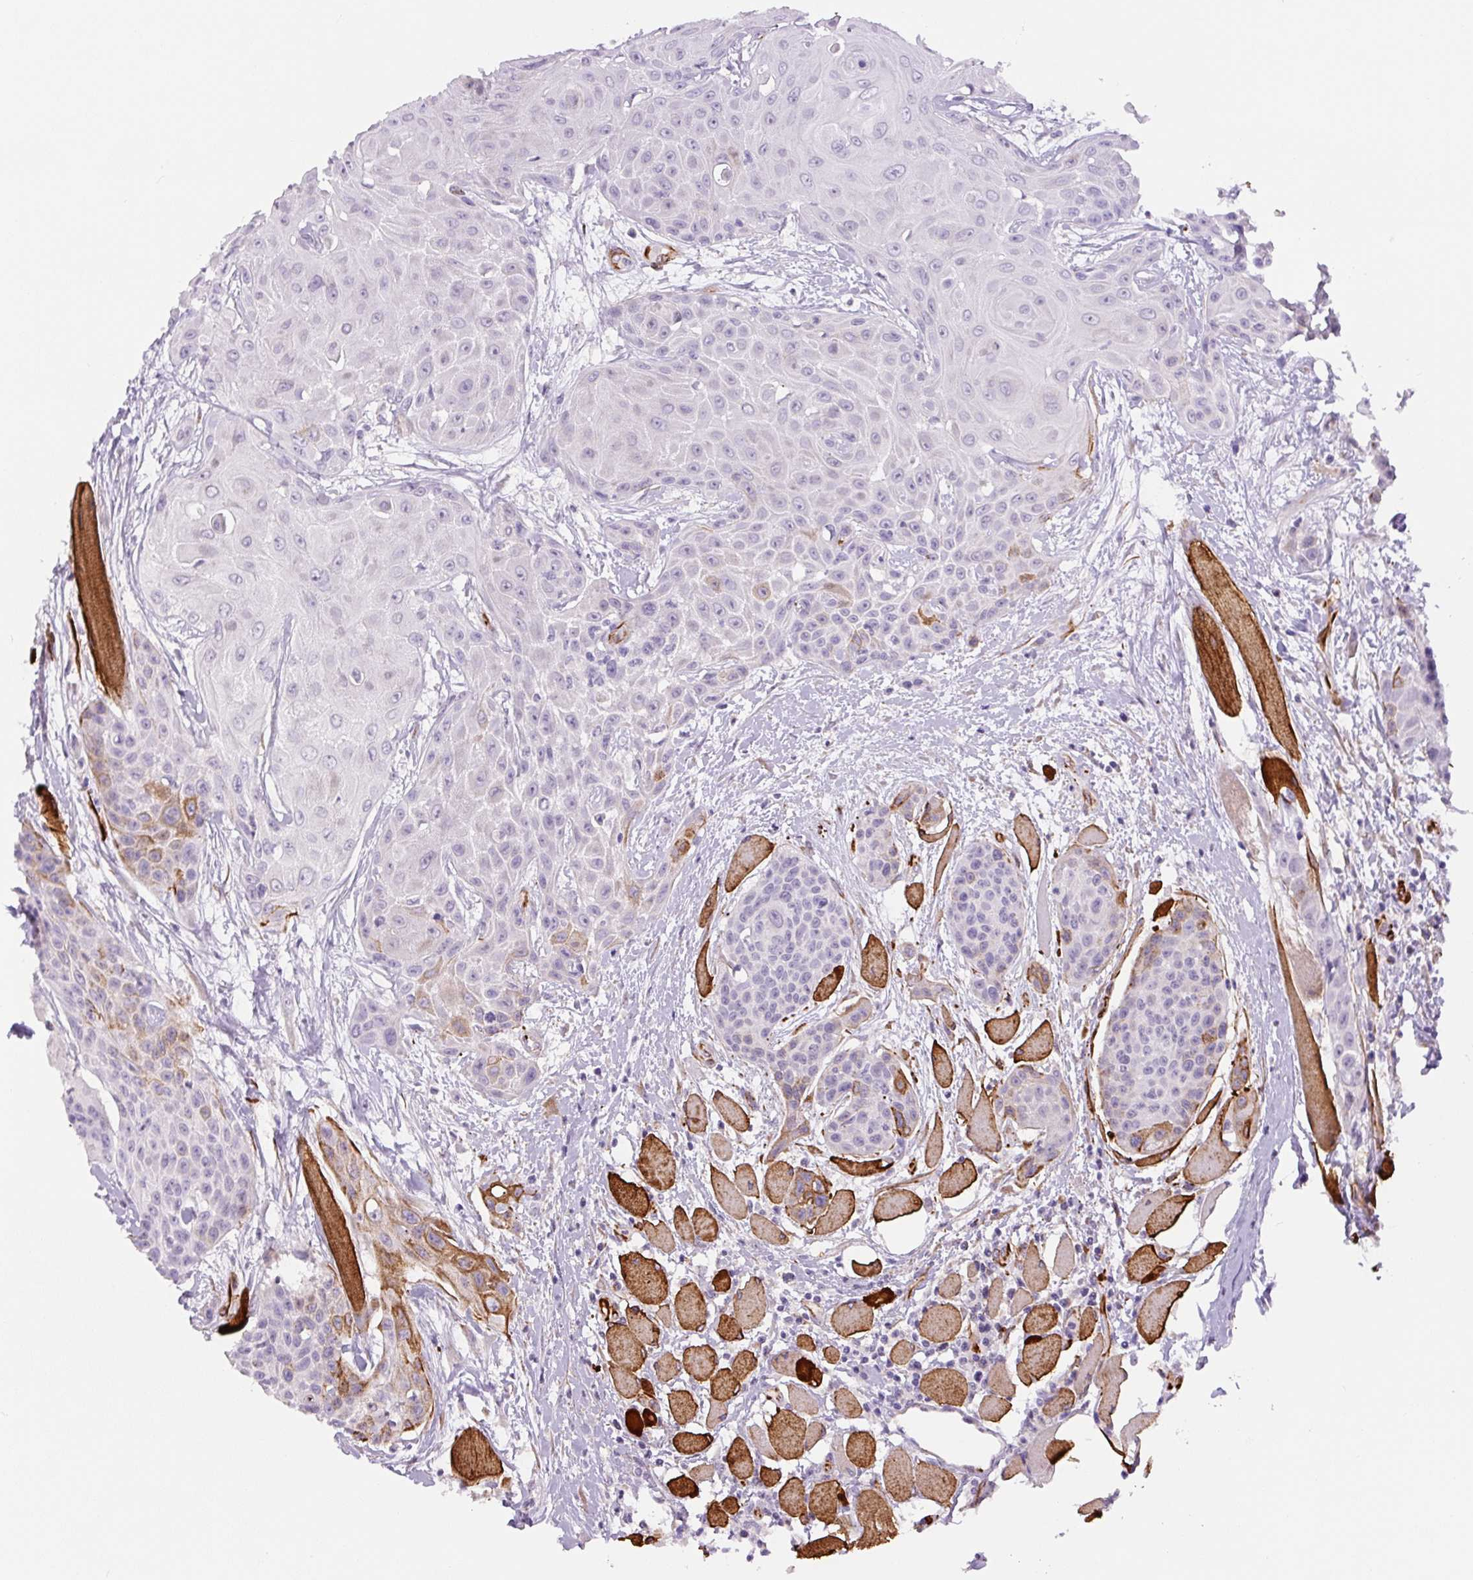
{"staining": {"intensity": "moderate", "quantity": "<25%", "location": "cytoplasmic/membranous"}, "tissue": "head and neck cancer", "cell_type": "Tumor cells", "image_type": "cancer", "snomed": [{"axis": "morphology", "description": "Squamous cell carcinoma, NOS"}, {"axis": "topography", "description": "Head-Neck"}], "caption": "A brown stain labels moderate cytoplasmic/membranous expression of a protein in head and neck cancer (squamous cell carcinoma) tumor cells.", "gene": "NES", "patient": {"sex": "female", "age": 73}}